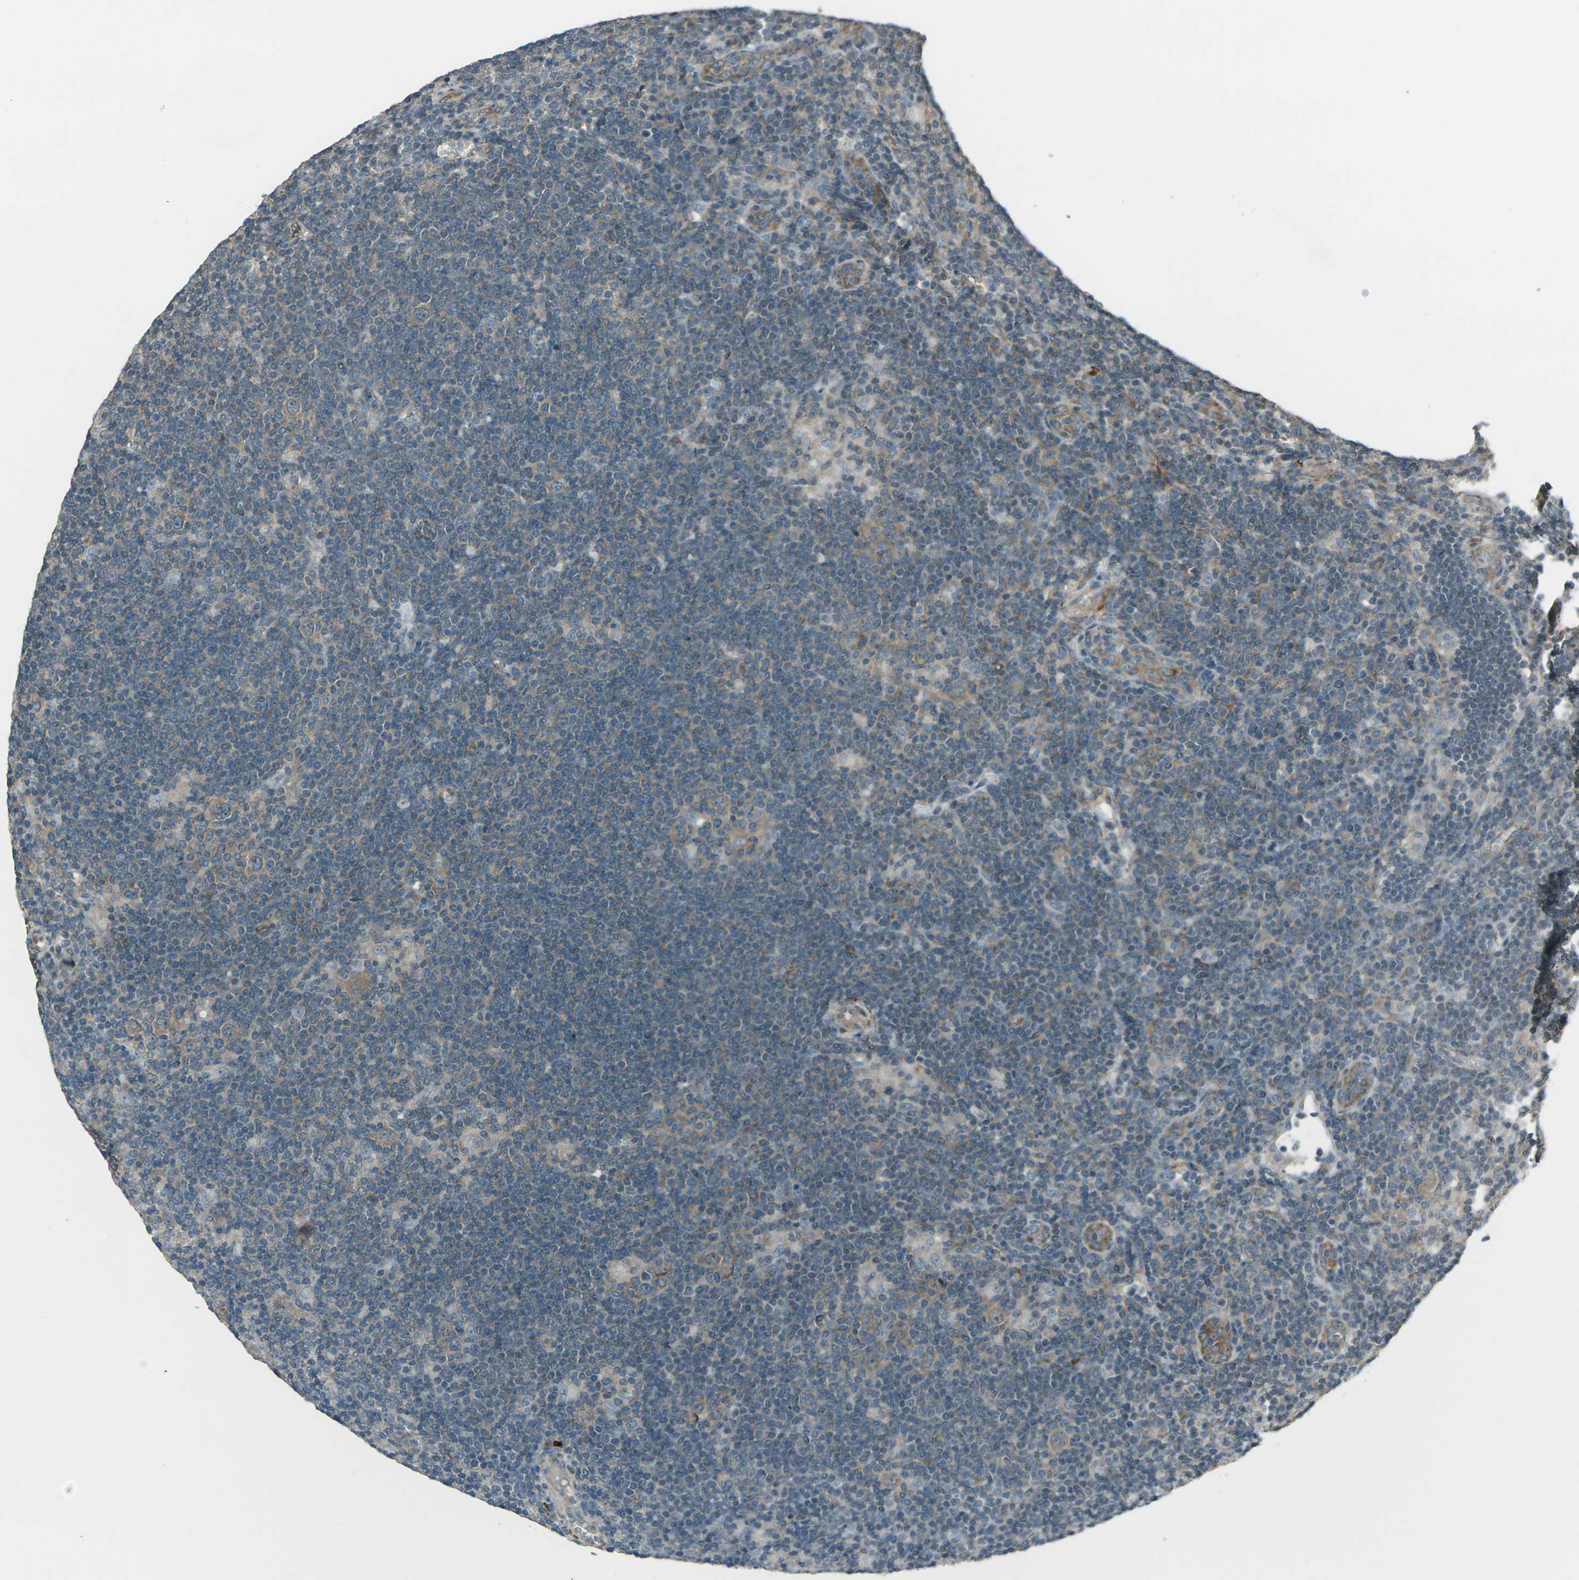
{"staining": {"intensity": "moderate", "quantity": ">75%", "location": "cytoplasmic/membranous"}, "tissue": "lymphoma", "cell_type": "Tumor cells", "image_type": "cancer", "snomed": [{"axis": "morphology", "description": "Hodgkin's disease, NOS"}, {"axis": "topography", "description": "Lymph node"}], "caption": "Immunohistochemical staining of Hodgkin's disease shows medium levels of moderate cytoplasmic/membranous protein positivity in approximately >75% of tumor cells.", "gene": "LSMEM1", "patient": {"sex": "female", "age": 57}}